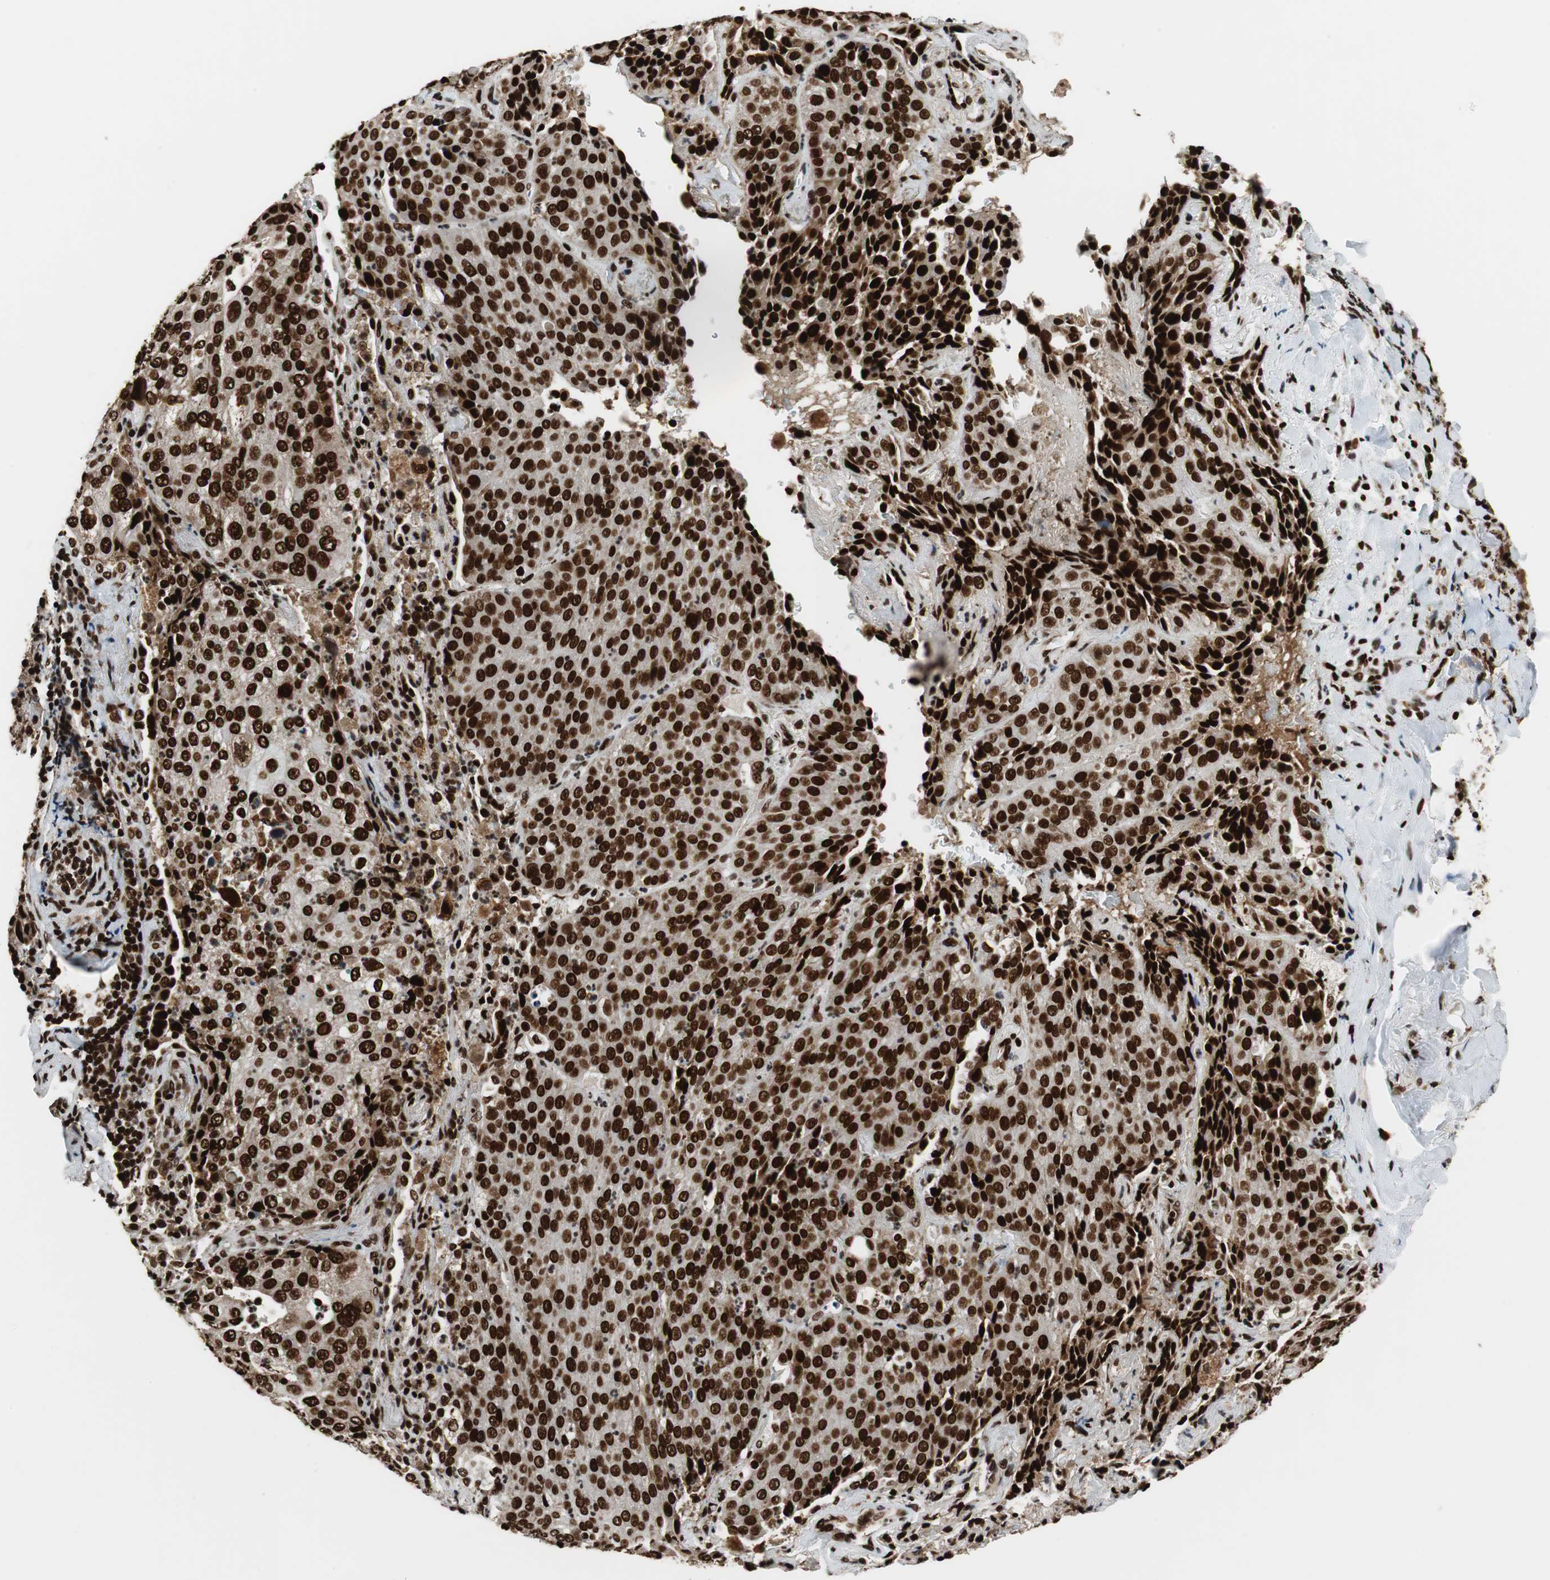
{"staining": {"intensity": "strong", "quantity": ">75%", "location": "nuclear"}, "tissue": "lung cancer", "cell_type": "Tumor cells", "image_type": "cancer", "snomed": [{"axis": "morphology", "description": "Squamous cell carcinoma, NOS"}, {"axis": "topography", "description": "Lung"}], "caption": "This photomicrograph exhibits lung cancer (squamous cell carcinoma) stained with IHC to label a protein in brown. The nuclear of tumor cells show strong positivity for the protein. Nuclei are counter-stained blue.", "gene": "HDAC1", "patient": {"sex": "male", "age": 54}}